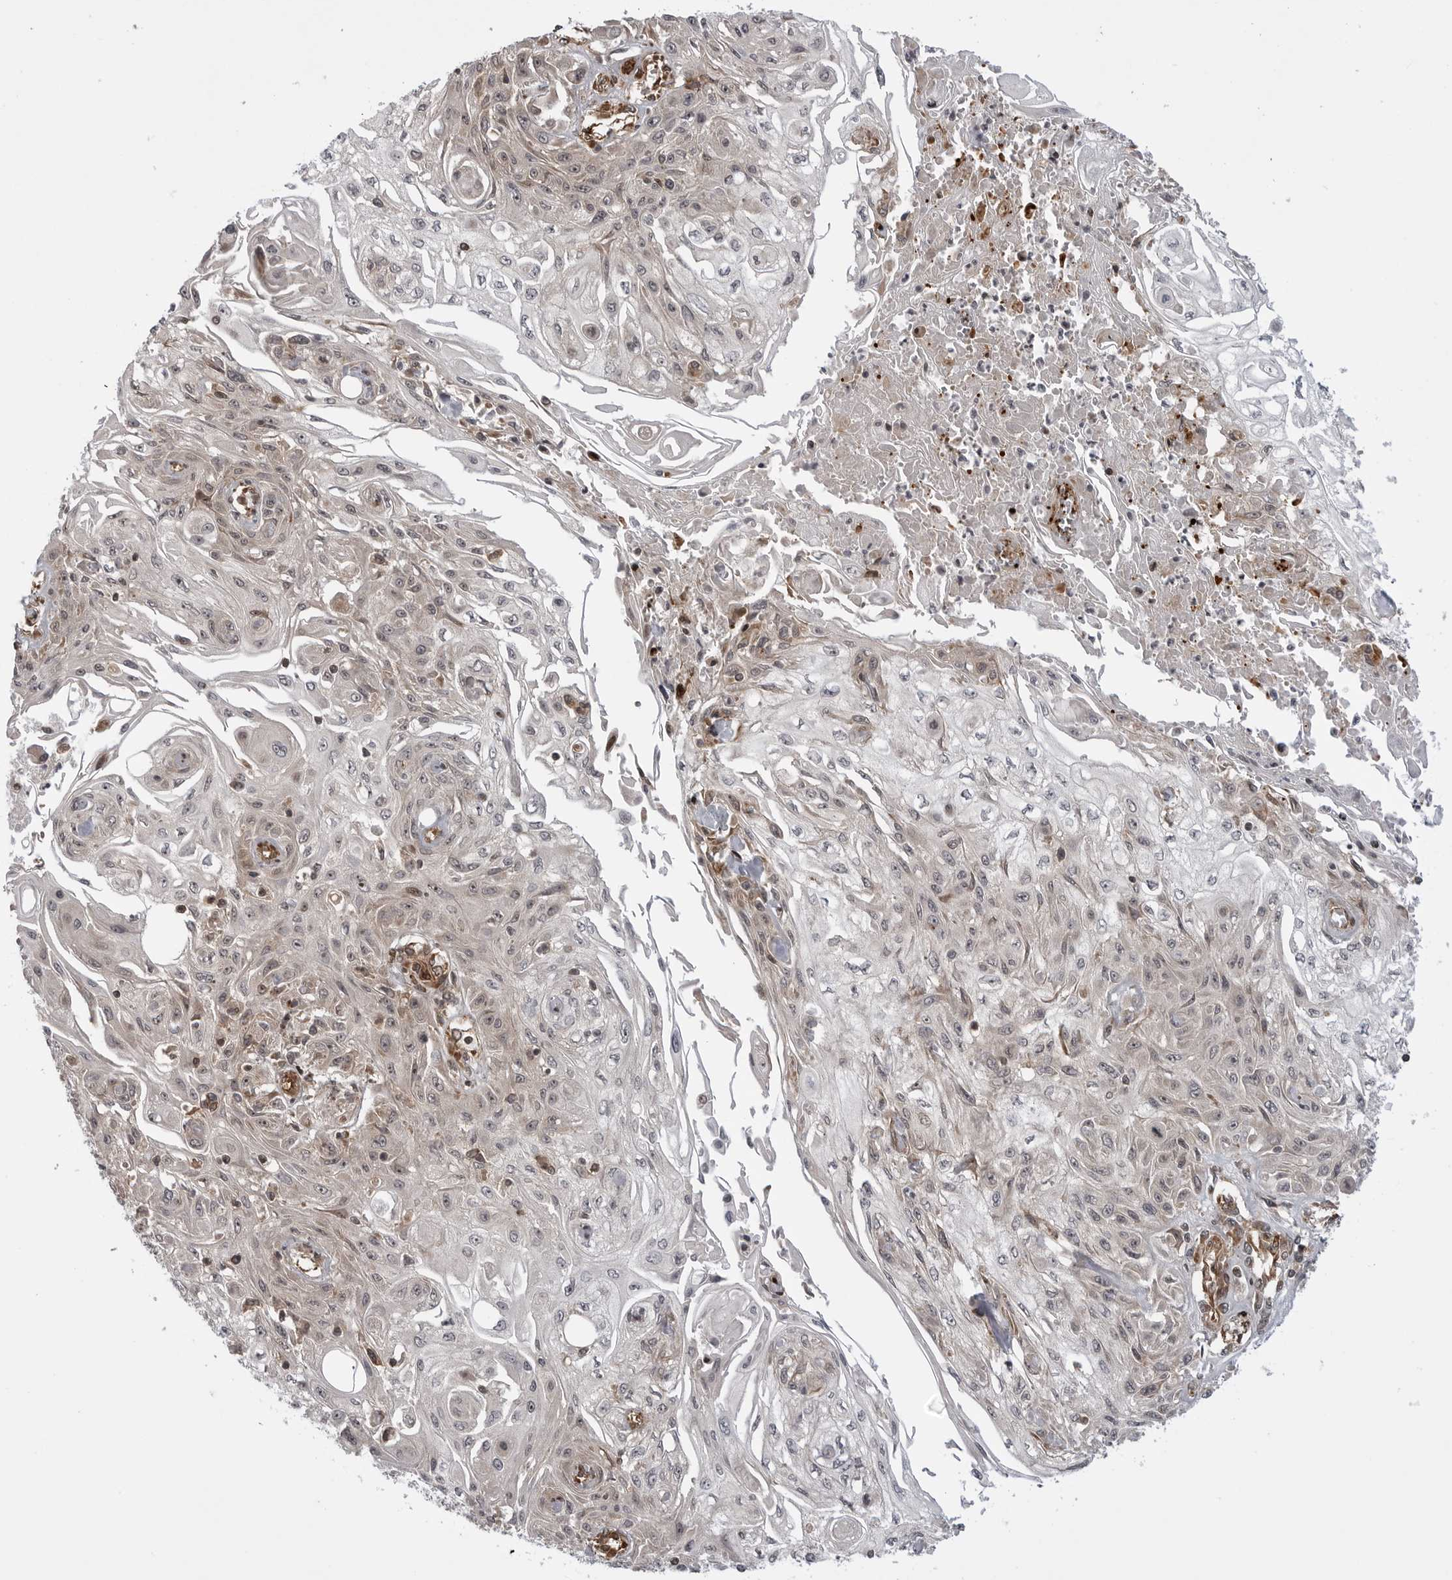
{"staining": {"intensity": "negative", "quantity": "none", "location": "none"}, "tissue": "skin cancer", "cell_type": "Tumor cells", "image_type": "cancer", "snomed": [{"axis": "morphology", "description": "Squamous cell carcinoma, NOS"}, {"axis": "morphology", "description": "Squamous cell carcinoma, metastatic, NOS"}, {"axis": "topography", "description": "Skin"}, {"axis": "topography", "description": "Lymph node"}], "caption": "Immunohistochemistry (IHC) image of human metastatic squamous cell carcinoma (skin) stained for a protein (brown), which shows no staining in tumor cells.", "gene": "ABL1", "patient": {"sex": "male", "age": 75}}